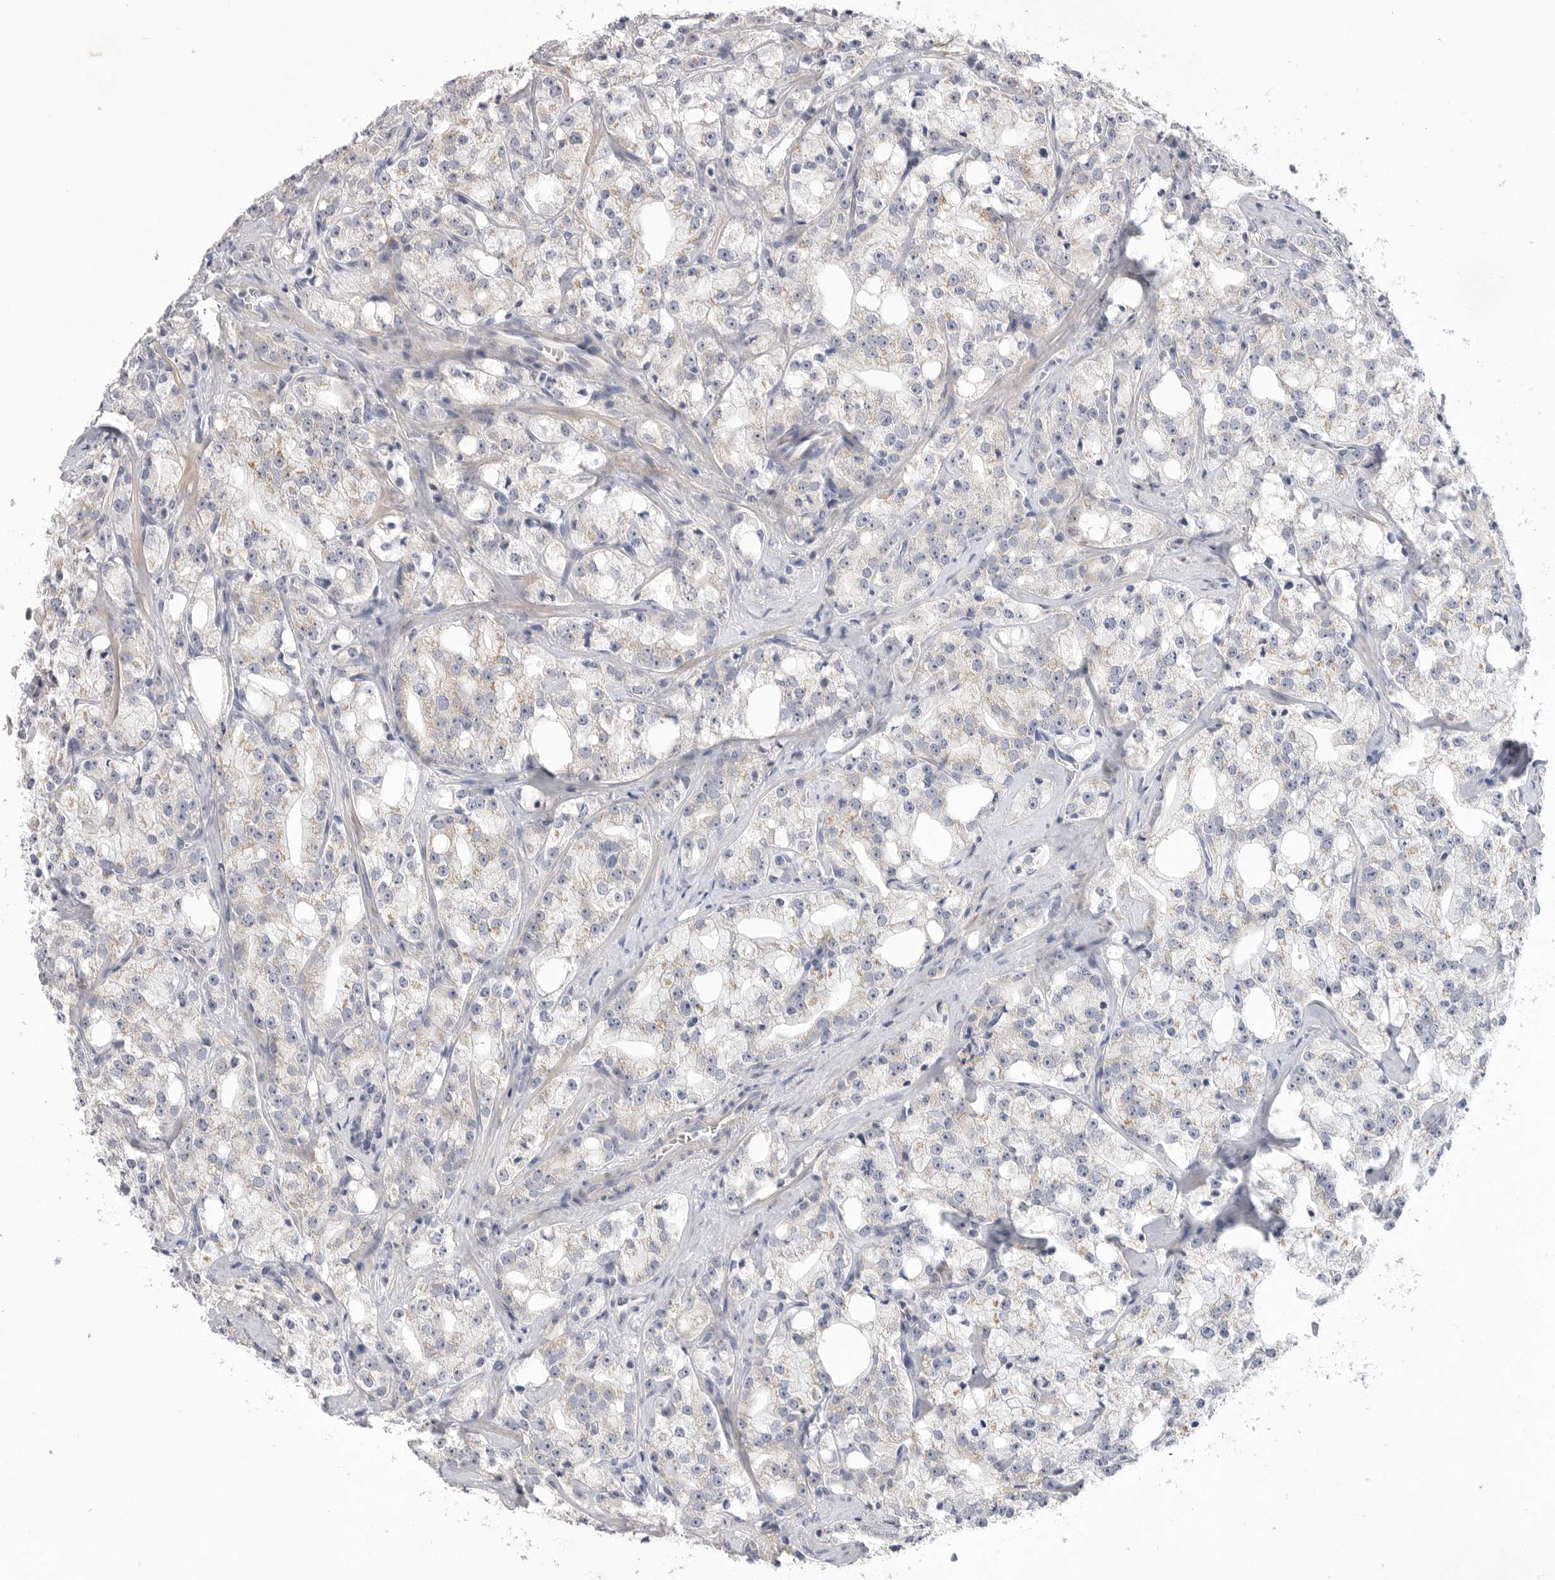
{"staining": {"intensity": "weak", "quantity": "<25%", "location": "cytoplasmic/membranous"}, "tissue": "prostate cancer", "cell_type": "Tumor cells", "image_type": "cancer", "snomed": [{"axis": "morphology", "description": "Adenocarcinoma, High grade"}, {"axis": "topography", "description": "Prostate"}], "caption": "Human prostate cancer (high-grade adenocarcinoma) stained for a protein using IHC demonstrates no staining in tumor cells.", "gene": "FBN2", "patient": {"sex": "male", "age": 64}}